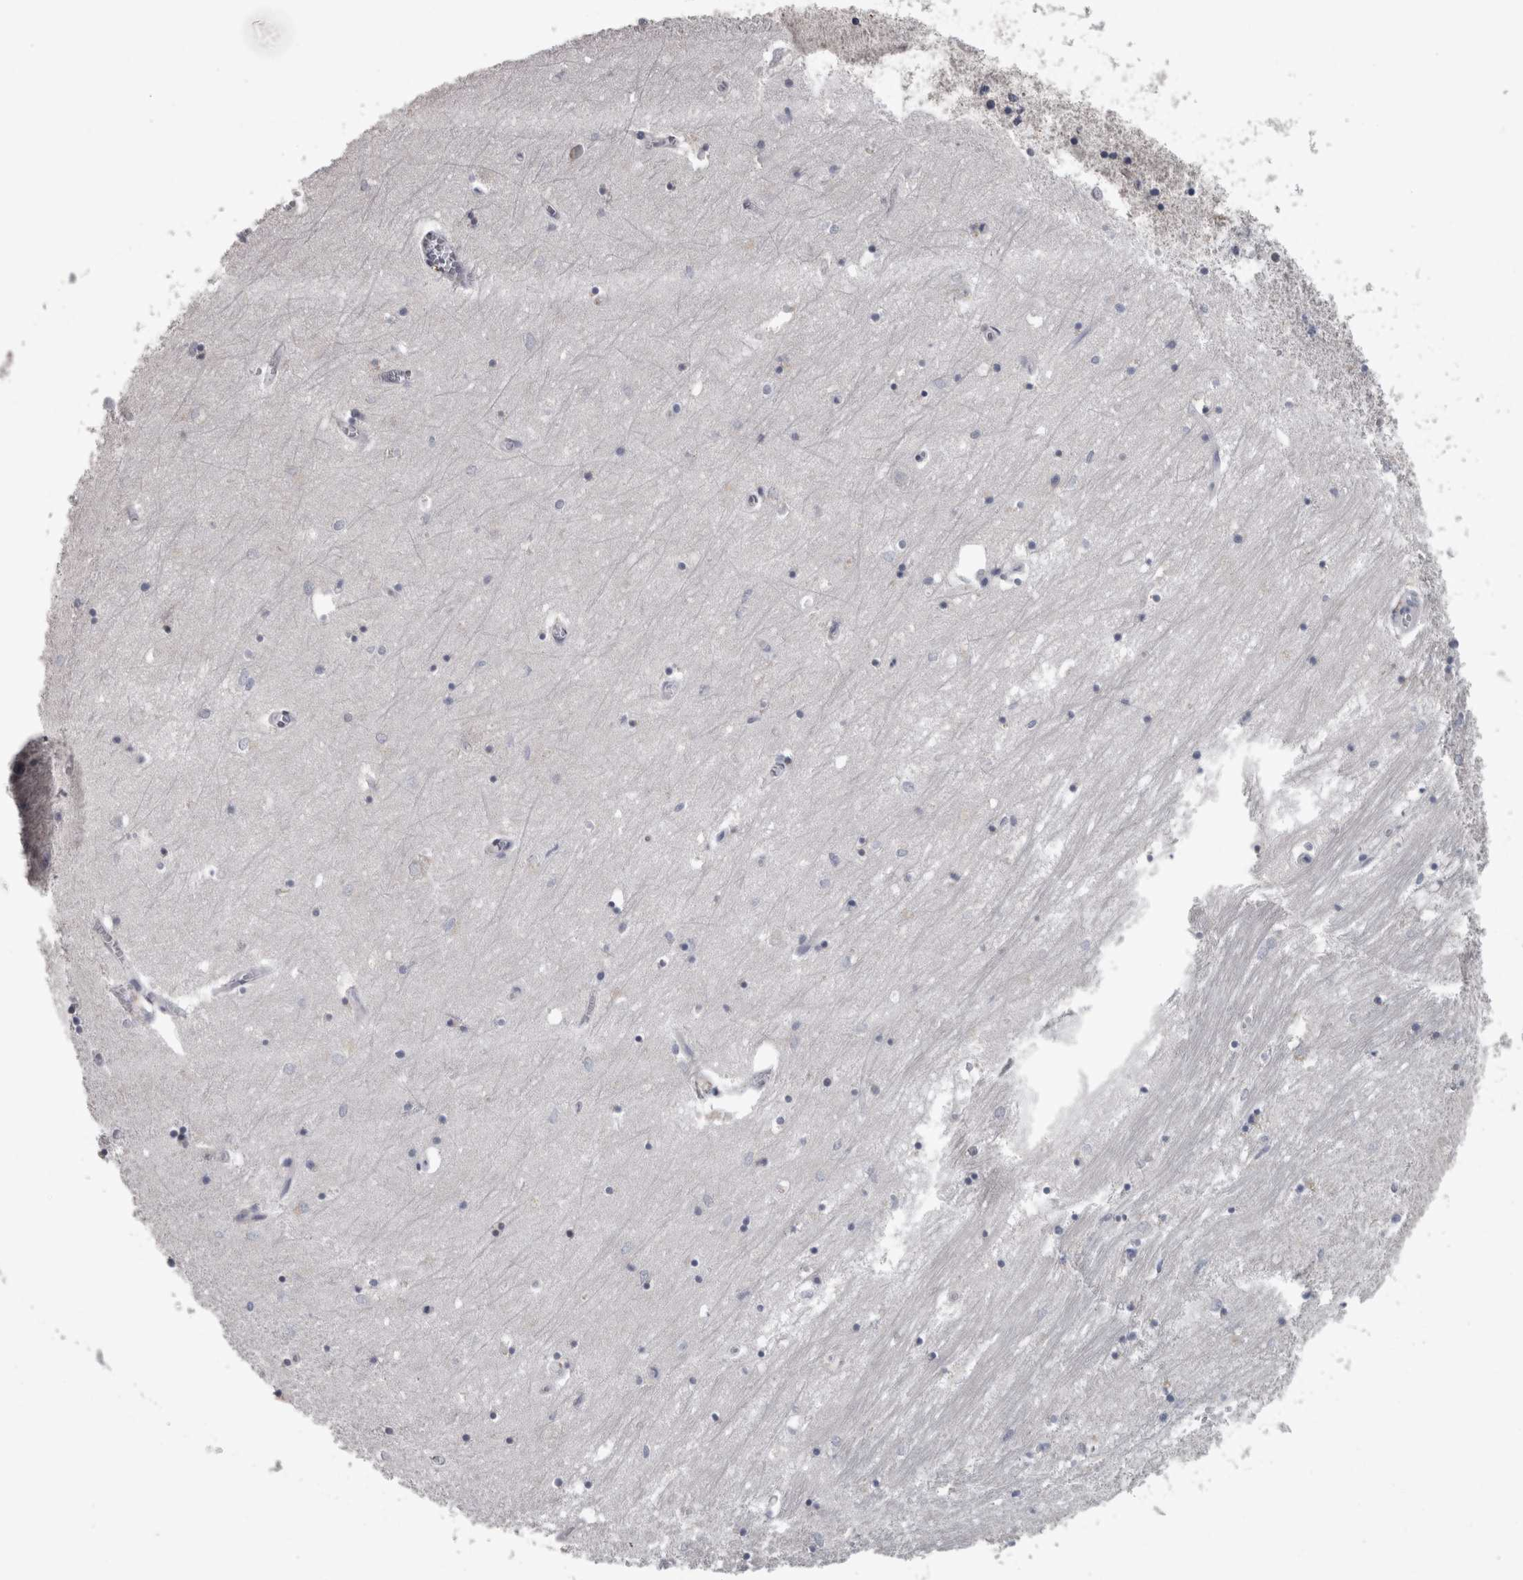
{"staining": {"intensity": "negative", "quantity": "none", "location": "none"}, "tissue": "hippocampus", "cell_type": "Glial cells", "image_type": "normal", "snomed": [{"axis": "morphology", "description": "Normal tissue, NOS"}, {"axis": "topography", "description": "Hippocampus"}], "caption": "Glial cells show no significant protein staining in unremarkable hippocampus.", "gene": "EFEMP2", "patient": {"sex": "male", "age": 70}}